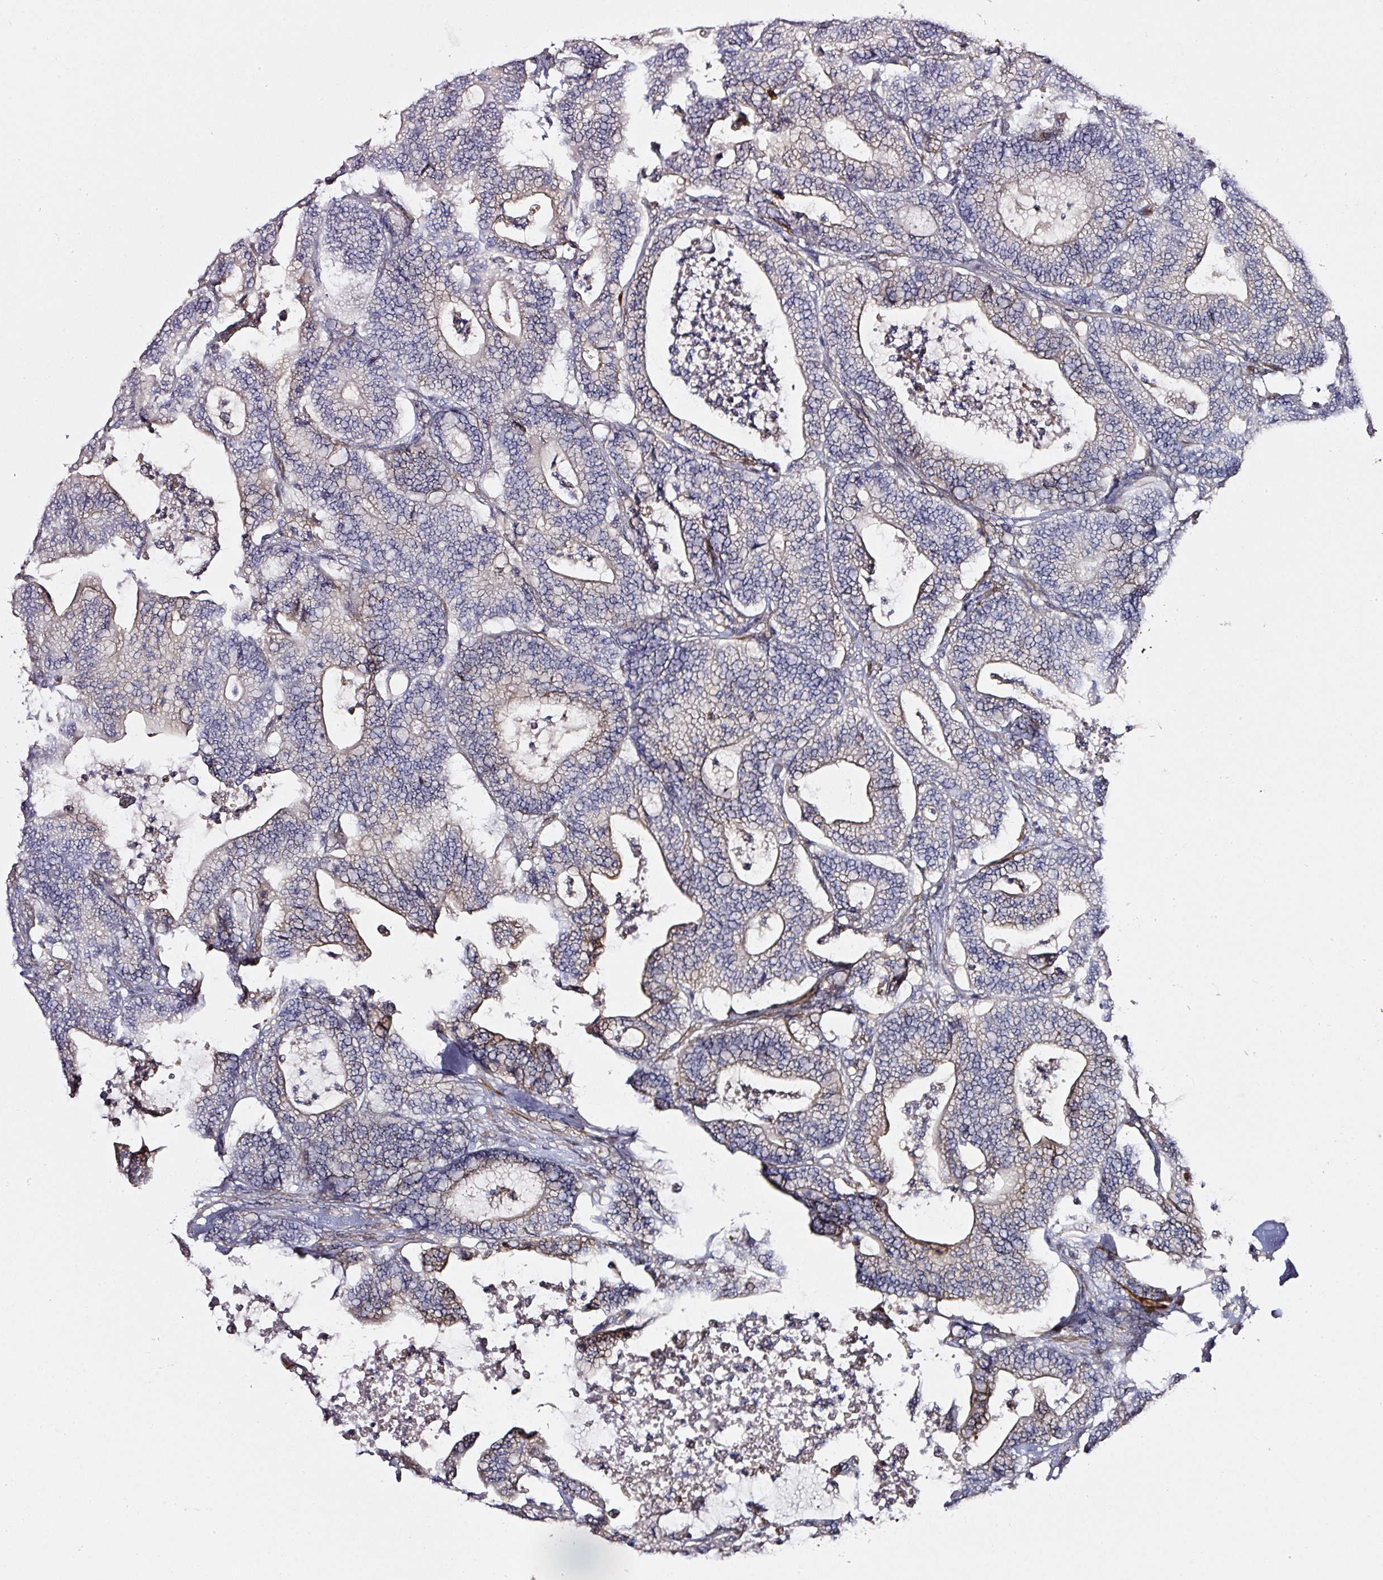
{"staining": {"intensity": "weak", "quantity": "<25%", "location": "cytoplasmic/membranous"}, "tissue": "colorectal cancer", "cell_type": "Tumor cells", "image_type": "cancer", "snomed": [{"axis": "morphology", "description": "Adenocarcinoma, NOS"}, {"axis": "topography", "description": "Colon"}], "caption": "Immunohistochemistry image of human adenocarcinoma (colorectal) stained for a protein (brown), which demonstrates no staining in tumor cells. (DAB IHC visualized using brightfield microscopy, high magnification).", "gene": "TOGARAM1", "patient": {"sex": "female", "age": 84}}